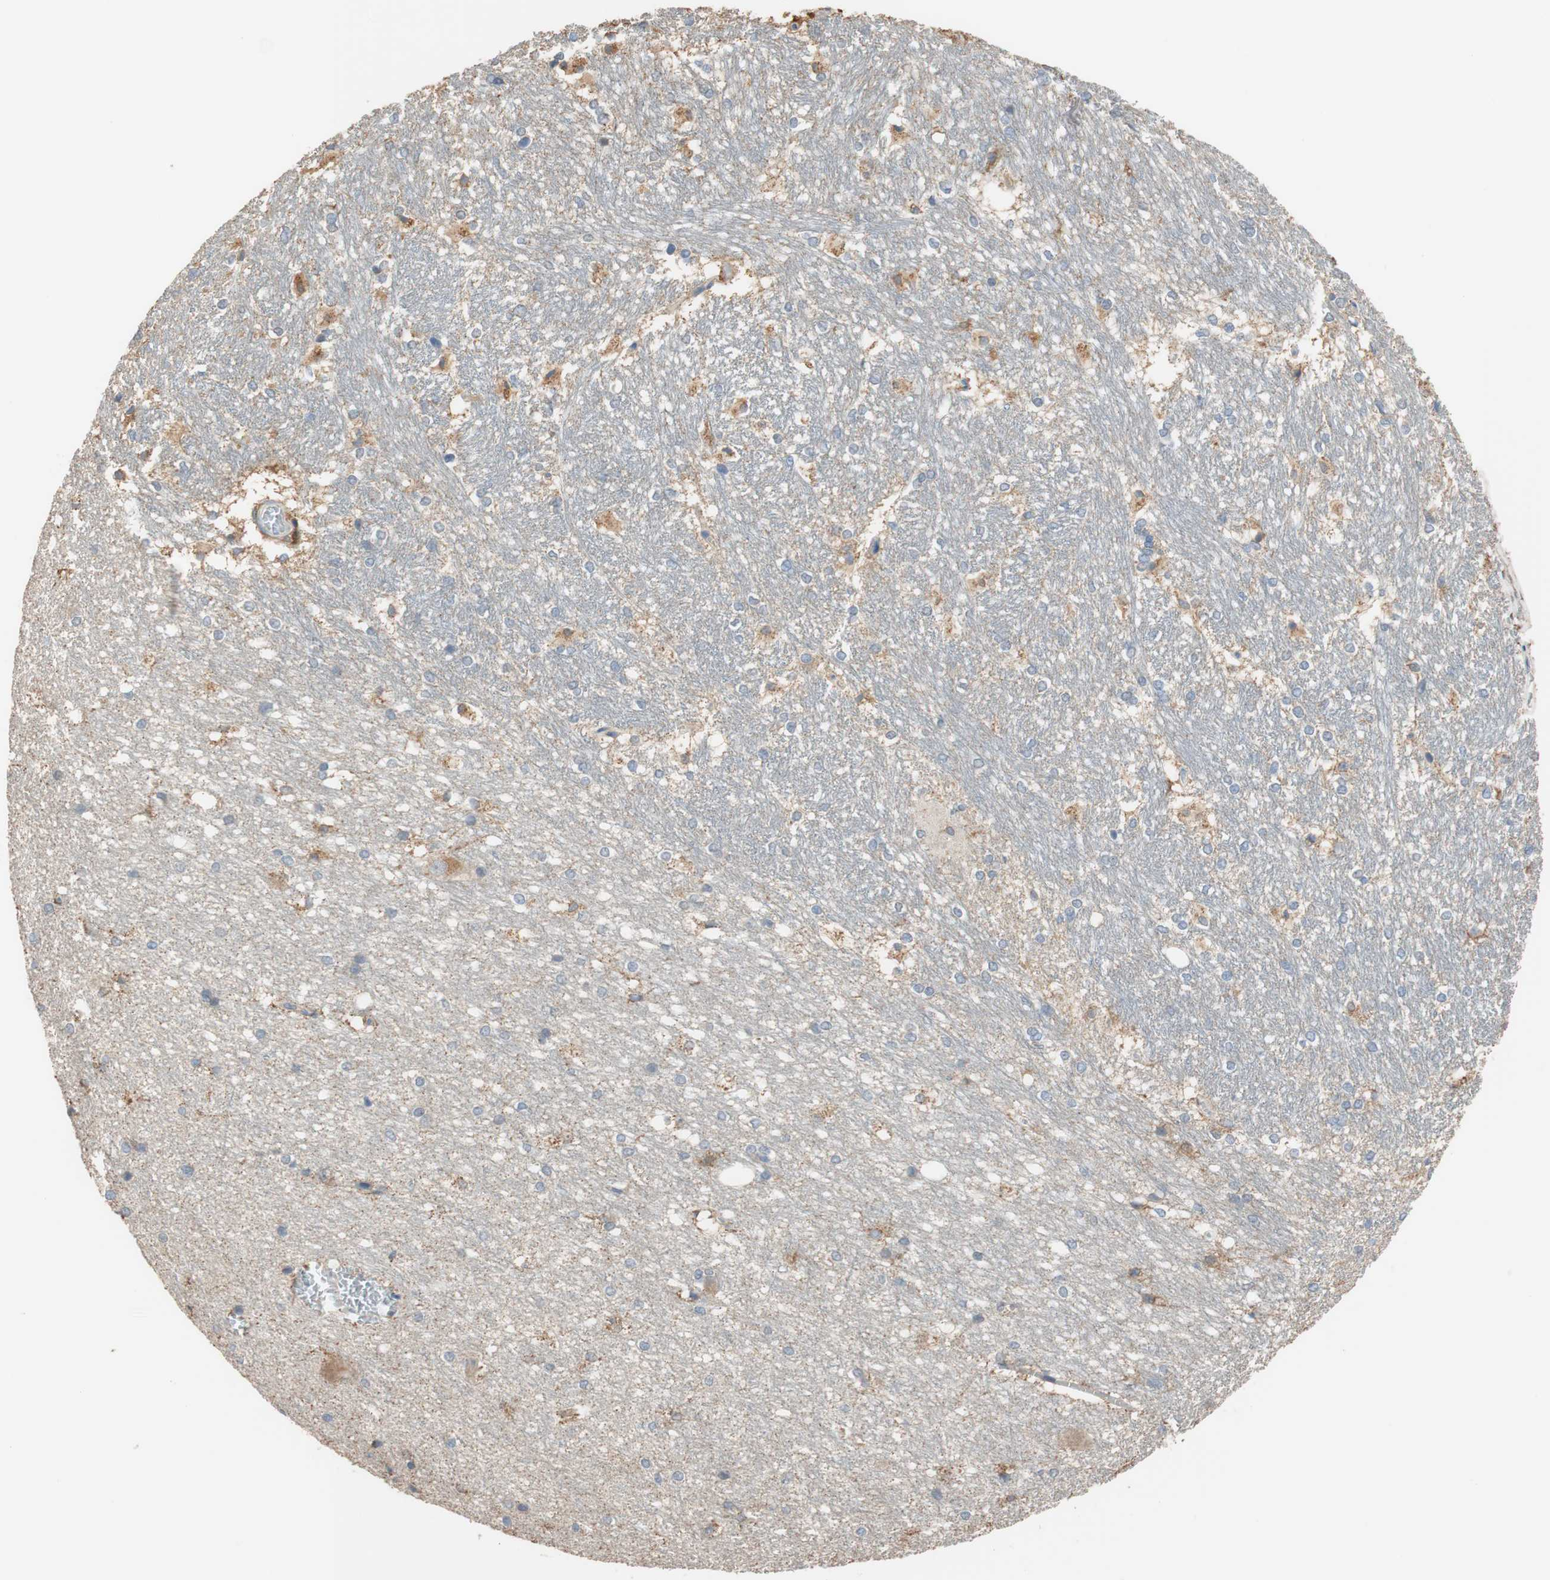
{"staining": {"intensity": "moderate", "quantity": "25%-75%", "location": "cytoplasmic/membranous"}, "tissue": "hippocampus", "cell_type": "Glial cells", "image_type": "normal", "snomed": [{"axis": "morphology", "description": "Normal tissue, NOS"}, {"axis": "topography", "description": "Hippocampus"}], "caption": "Moderate cytoplasmic/membranous staining is identified in approximately 25%-75% of glial cells in benign hippocampus.", "gene": "ALDH1A2", "patient": {"sex": "female", "age": 19}}